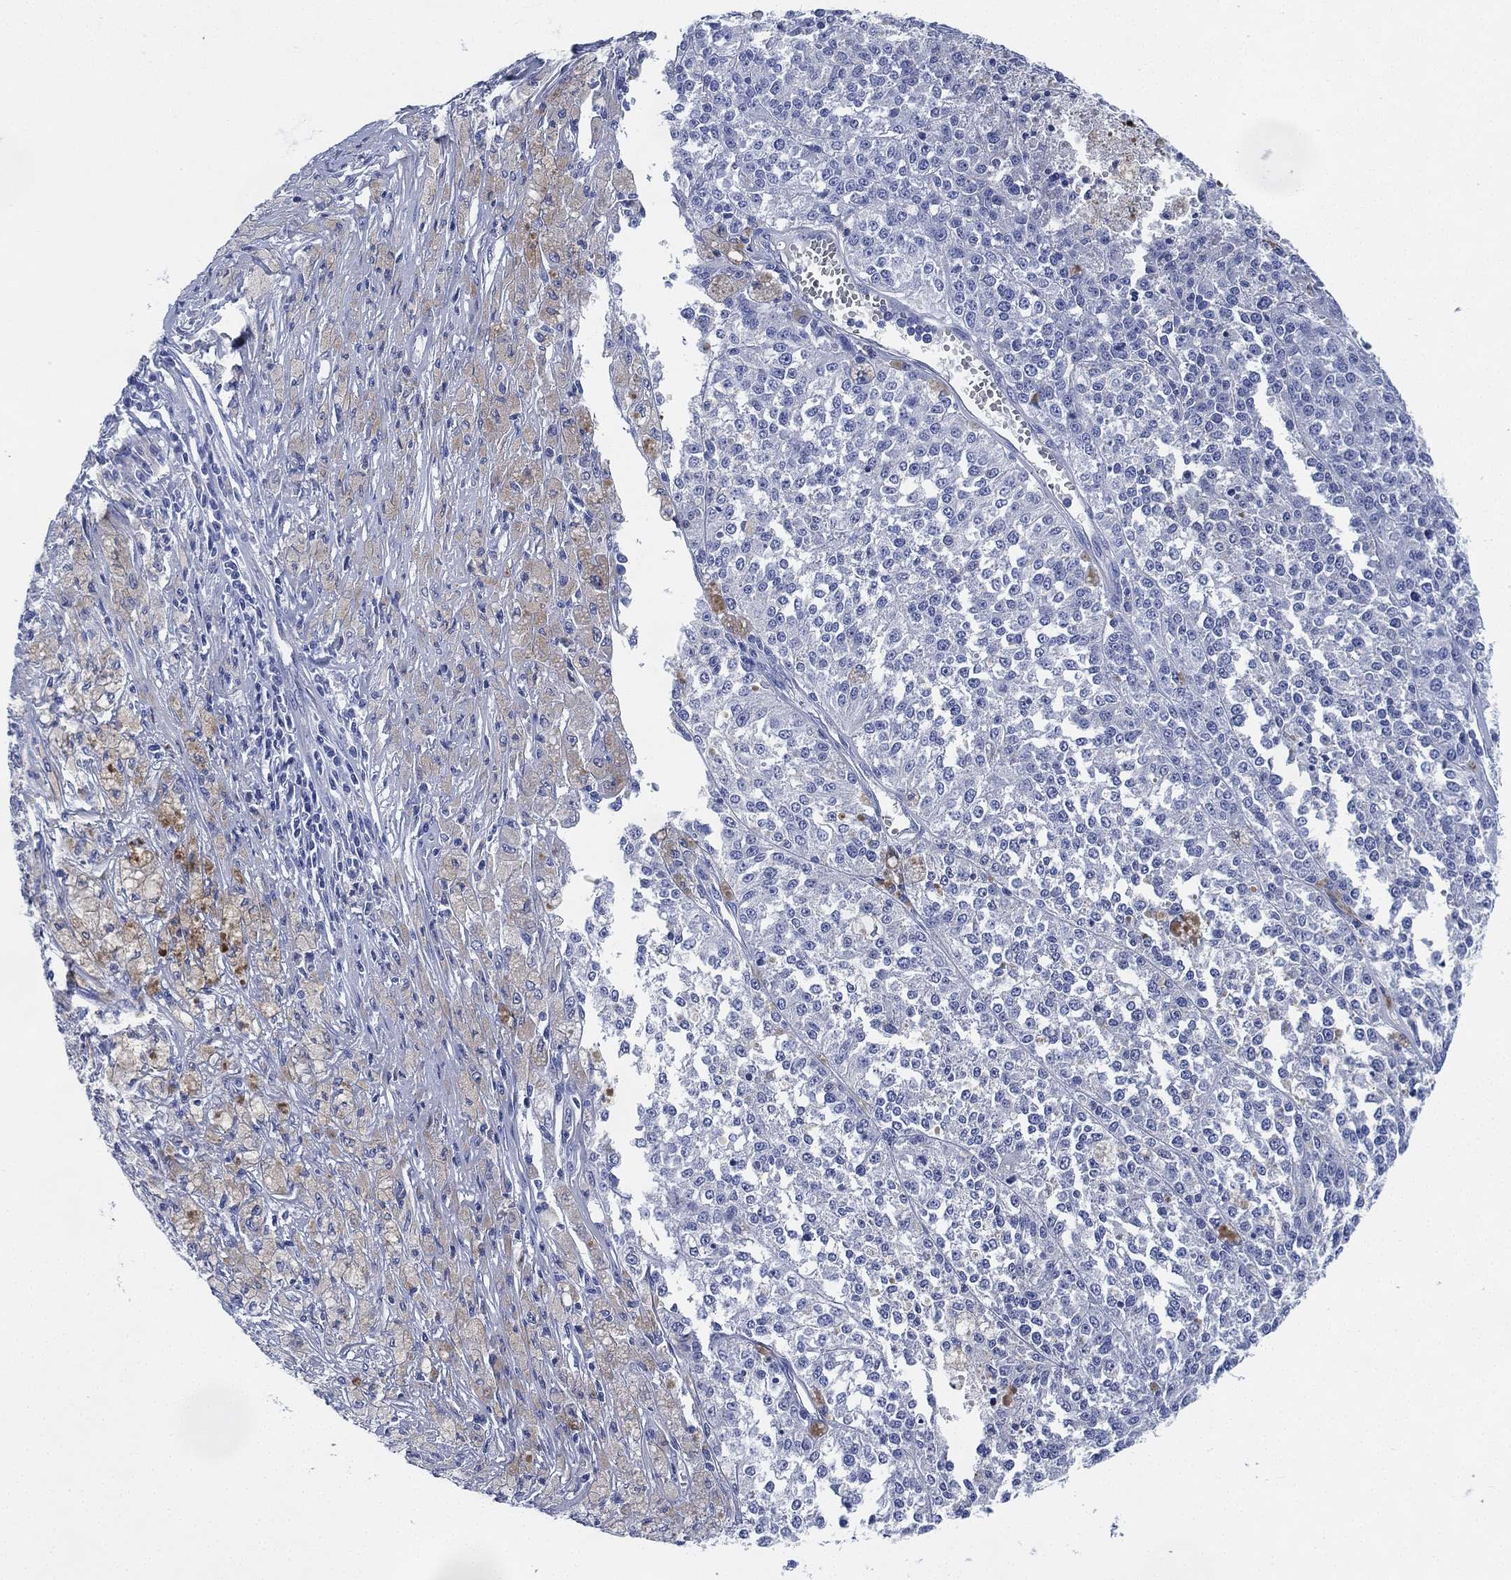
{"staining": {"intensity": "negative", "quantity": "none", "location": "none"}, "tissue": "melanoma", "cell_type": "Tumor cells", "image_type": "cancer", "snomed": [{"axis": "morphology", "description": "Malignant melanoma, Metastatic site"}, {"axis": "topography", "description": "Lymph node"}], "caption": "Tumor cells show no significant staining in malignant melanoma (metastatic site).", "gene": "CCDC70", "patient": {"sex": "female", "age": 64}}